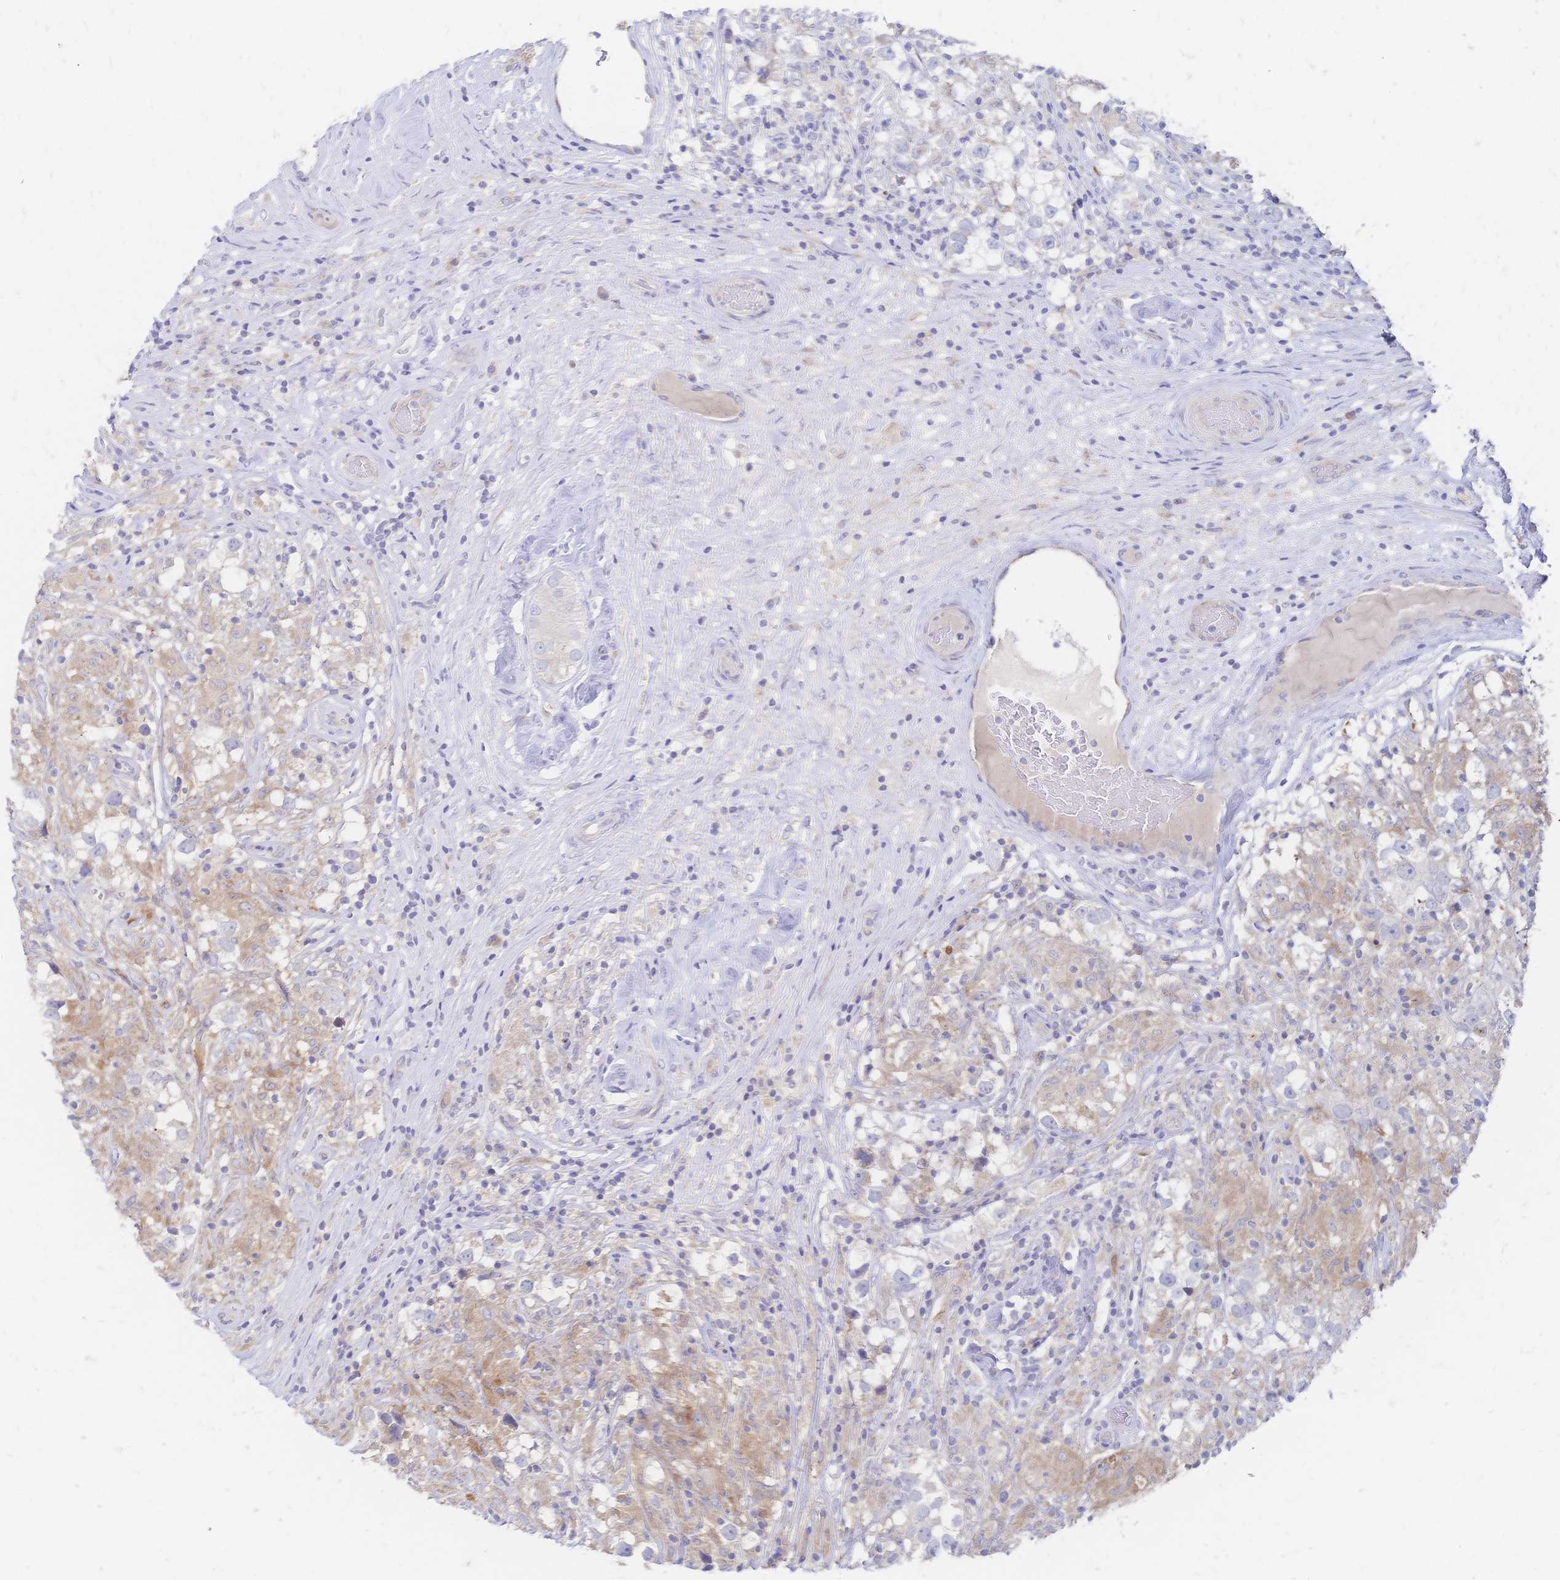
{"staining": {"intensity": "negative", "quantity": "none", "location": "none"}, "tissue": "testis cancer", "cell_type": "Tumor cells", "image_type": "cancer", "snomed": [{"axis": "morphology", "description": "Seminoma, NOS"}, {"axis": "topography", "description": "Testis"}], "caption": "A high-resolution micrograph shows immunohistochemistry (IHC) staining of testis cancer (seminoma), which demonstrates no significant positivity in tumor cells. The staining was performed using DAB (3,3'-diaminobenzidine) to visualize the protein expression in brown, while the nuclei were stained in blue with hematoxylin (Magnification: 20x).", "gene": "VWC2L", "patient": {"sex": "male", "age": 46}}